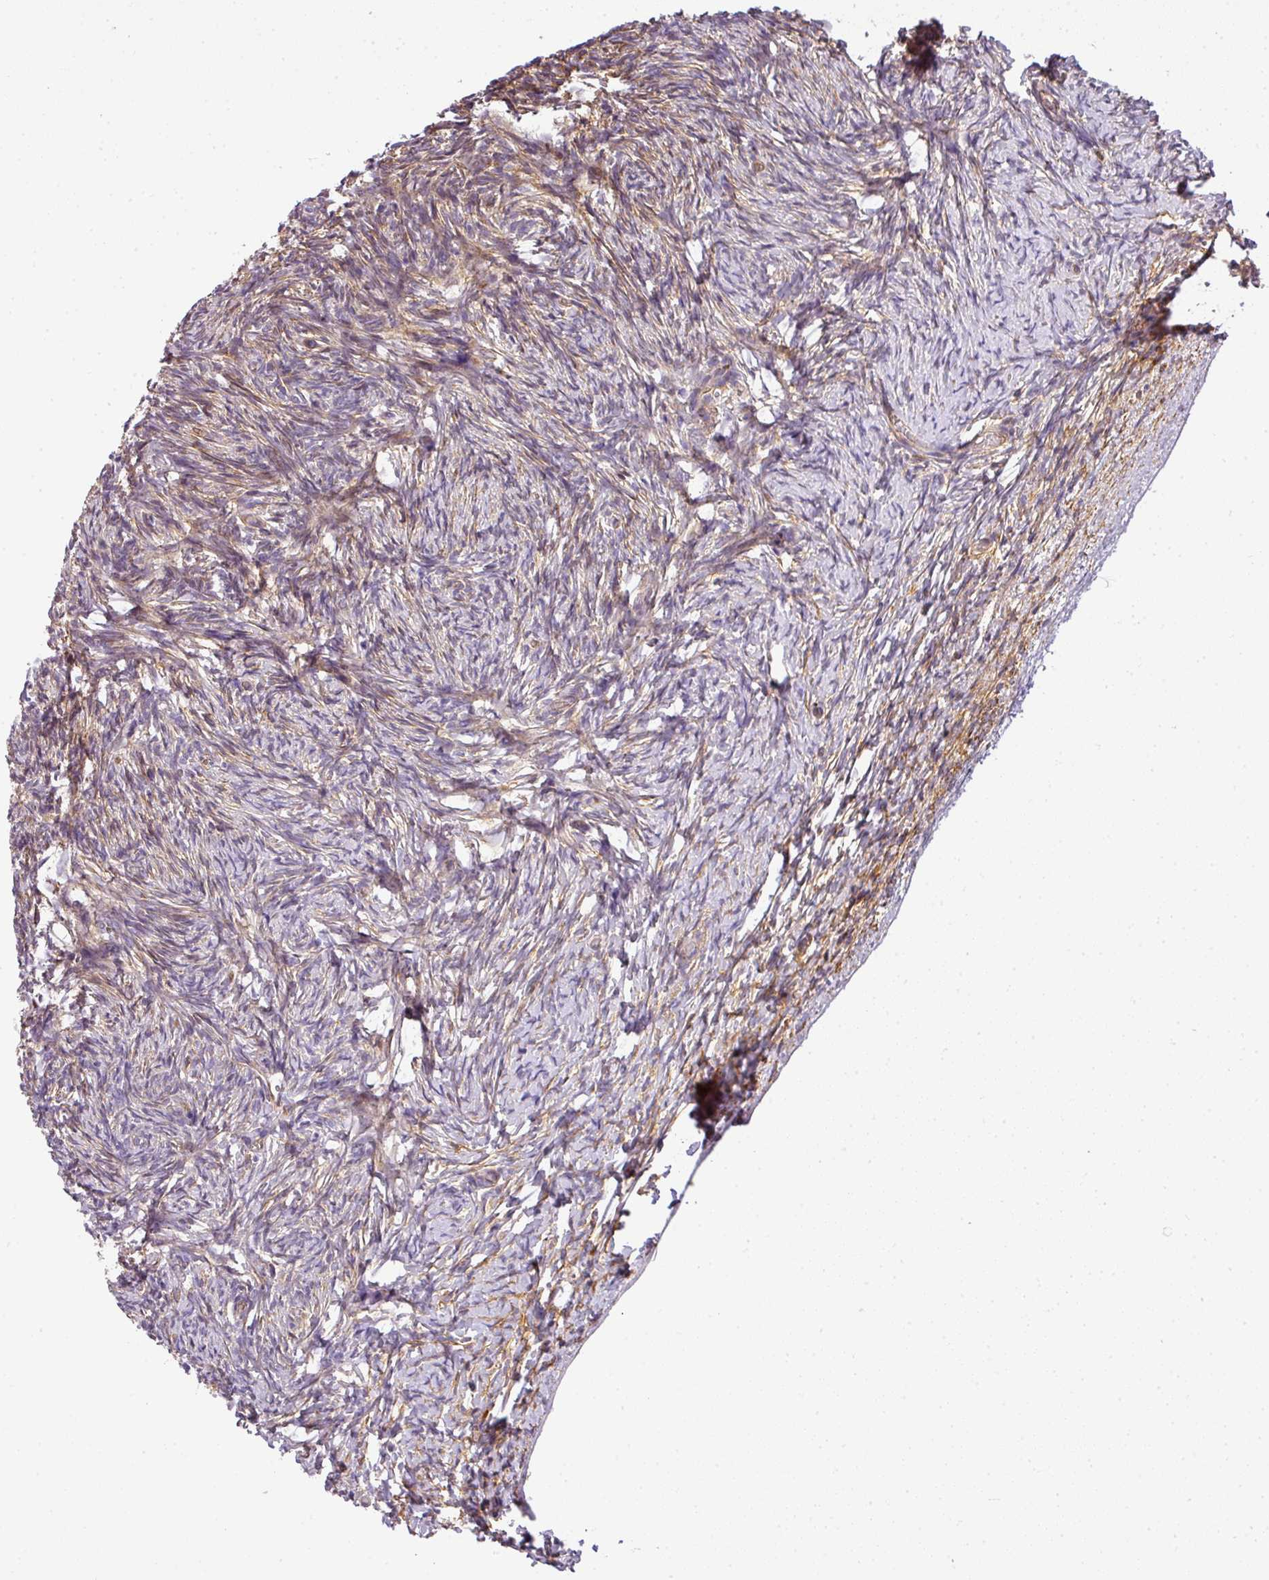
{"staining": {"intensity": "moderate", "quantity": "25%-75%", "location": "cytoplasmic/membranous"}, "tissue": "ovary", "cell_type": "Ovarian stroma cells", "image_type": "normal", "snomed": [{"axis": "morphology", "description": "Normal tissue, NOS"}, {"axis": "topography", "description": "Ovary"}], "caption": "The image reveals immunohistochemical staining of unremarkable ovary. There is moderate cytoplasmic/membranous positivity is seen in about 25%-75% of ovarian stroma cells. The protein of interest is stained brown, and the nuclei are stained in blue (DAB (3,3'-diaminobenzidine) IHC with brightfield microscopy, high magnification).", "gene": "OR11H4", "patient": {"sex": "female", "age": 39}}